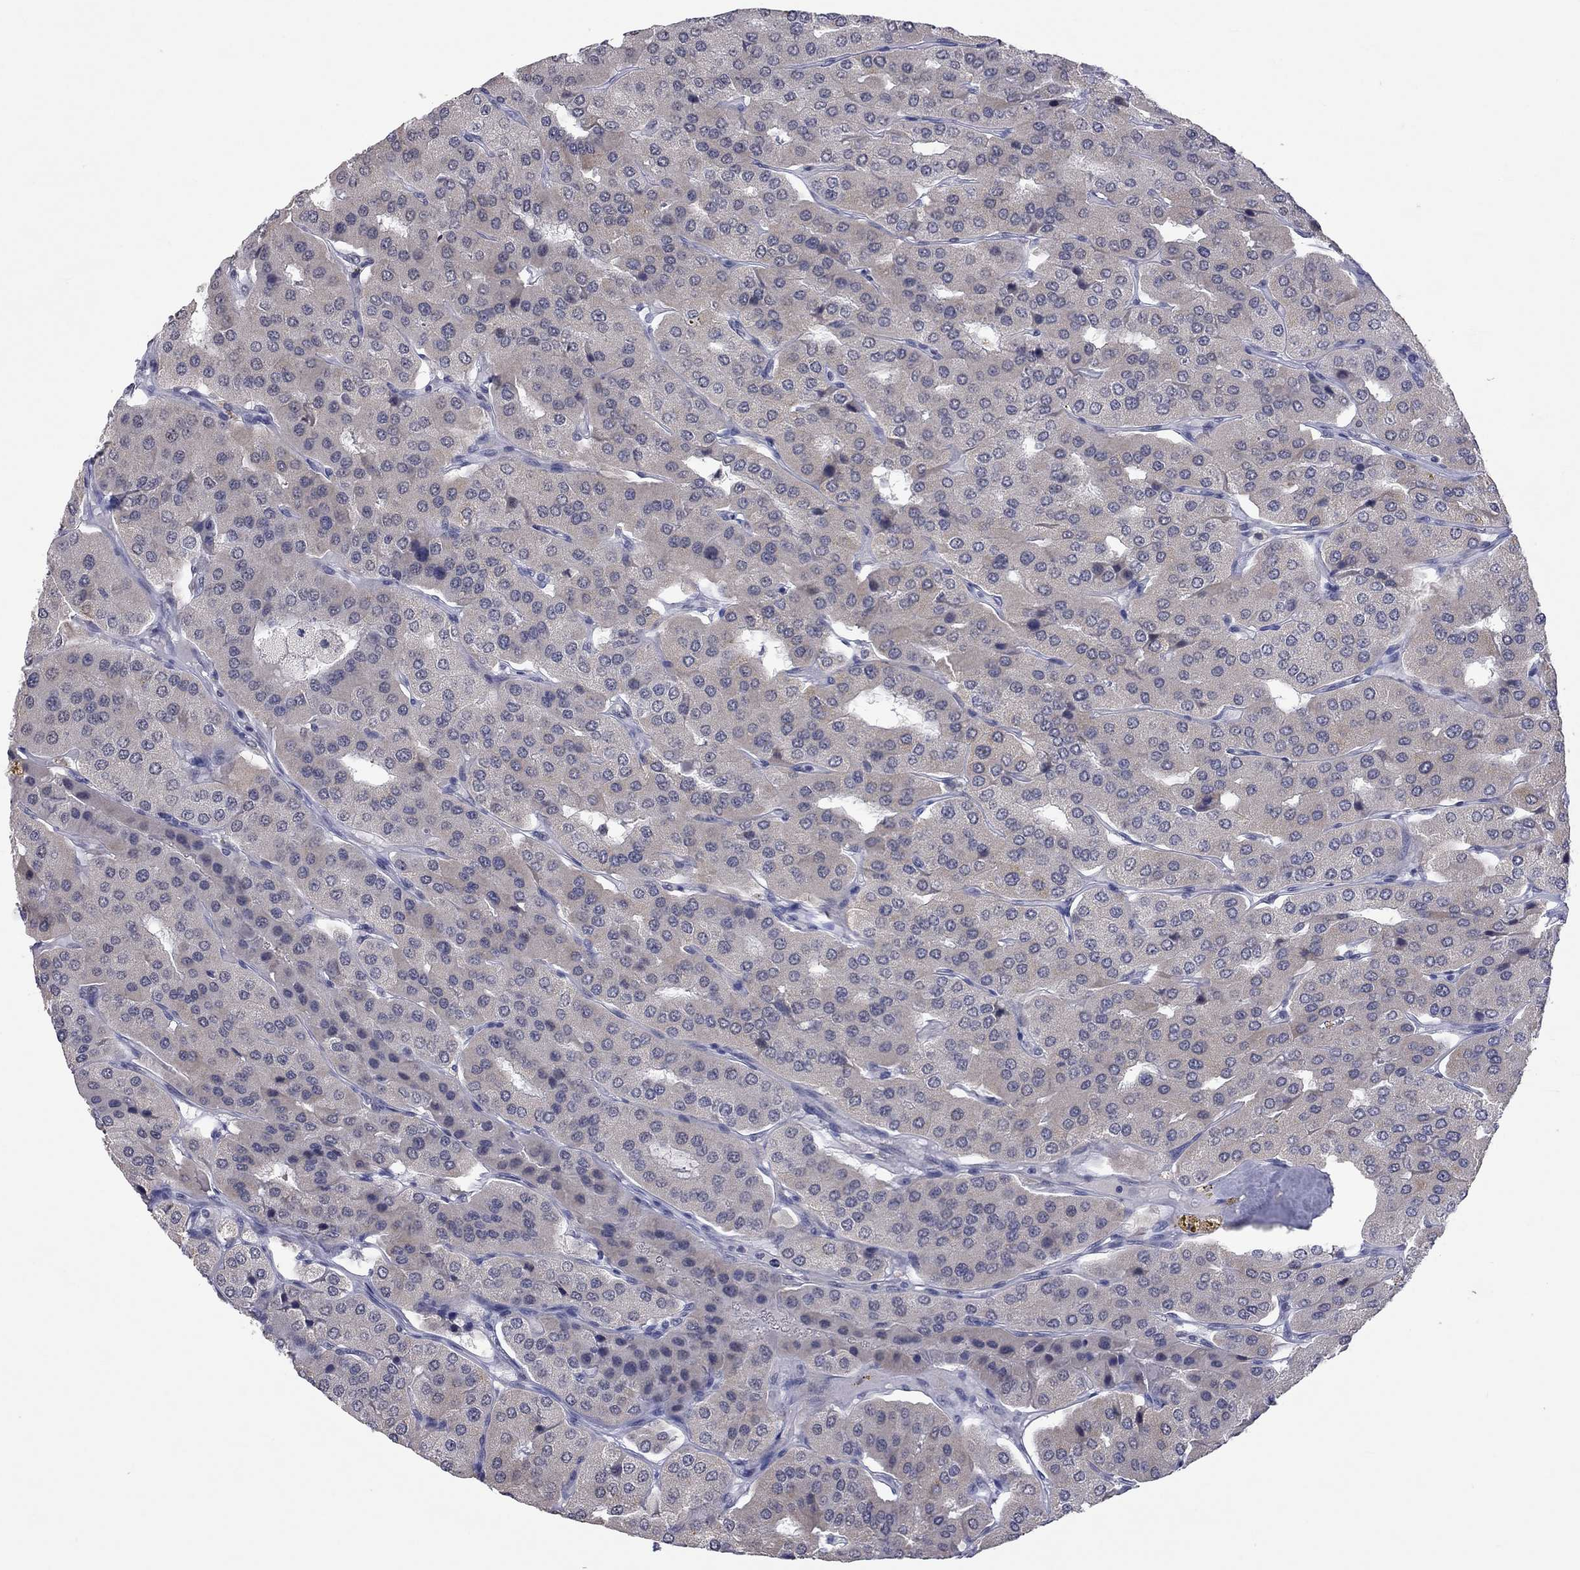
{"staining": {"intensity": "negative", "quantity": "none", "location": "none"}, "tissue": "parathyroid gland", "cell_type": "Glandular cells", "image_type": "normal", "snomed": [{"axis": "morphology", "description": "Normal tissue, NOS"}, {"axis": "morphology", "description": "Adenoma, NOS"}, {"axis": "topography", "description": "Parathyroid gland"}], "caption": "A photomicrograph of parathyroid gland stained for a protein reveals no brown staining in glandular cells.", "gene": "TMEM143", "patient": {"sex": "female", "age": 86}}